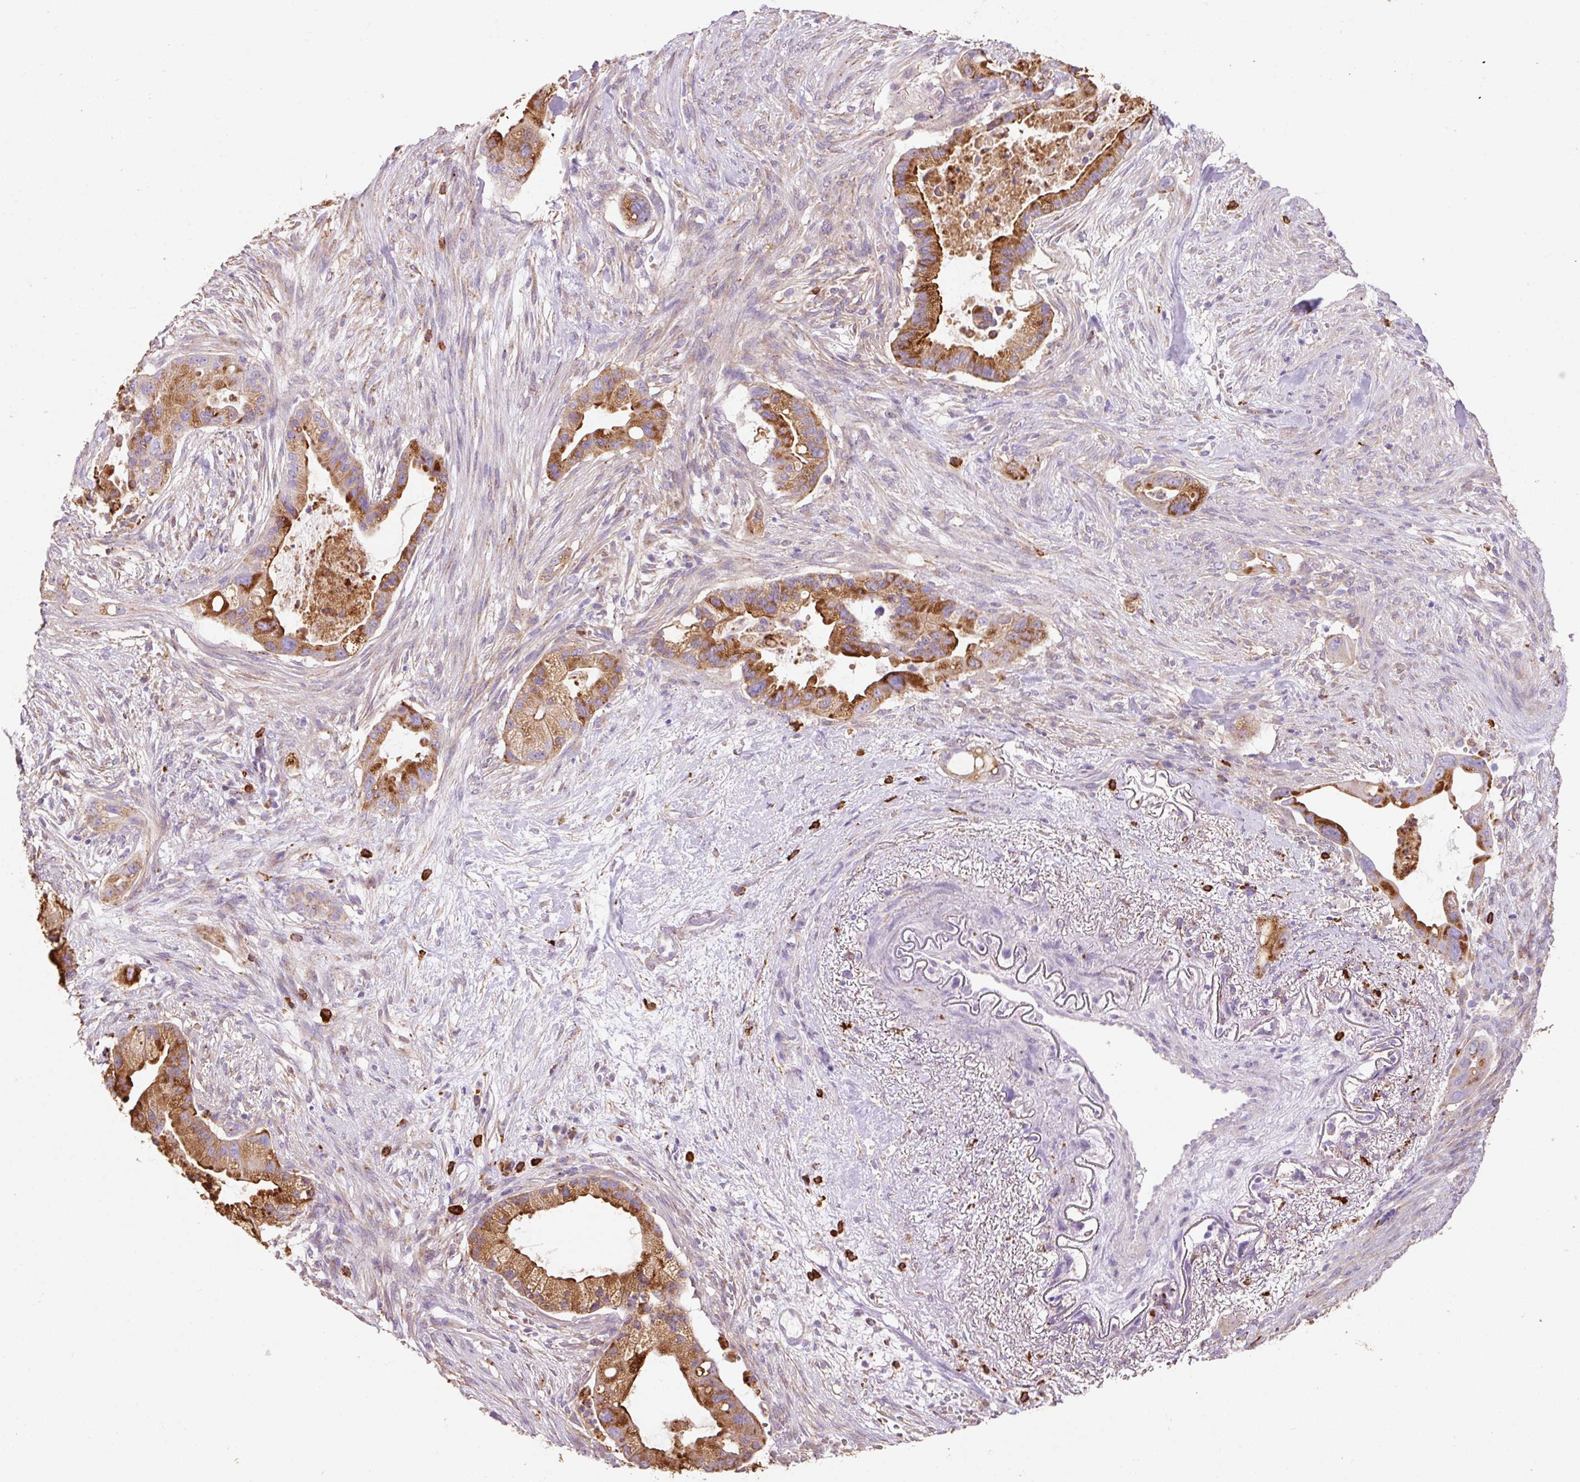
{"staining": {"intensity": "strong", "quantity": ">75%", "location": "cytoplasmic/membranous"}, "tissue": "pancreatic cancer", "cell_type": "Tumor cells", "image_type": "cancer", "snomed": [{"axis": "morphology", "description": "Adenocarcinoma, NOS"}, {"axis": "topography", "description": "Pancreas"}], "caption": "Immunohistochemical staining of pancreatic cancer (adenocarcinoma) demonstrates high levels of strong cytoplasmic/membranous protein staining in about >75% of tumor cells.", "gene": "TMC8", "patient": {"sex": "male", "age": 44}}